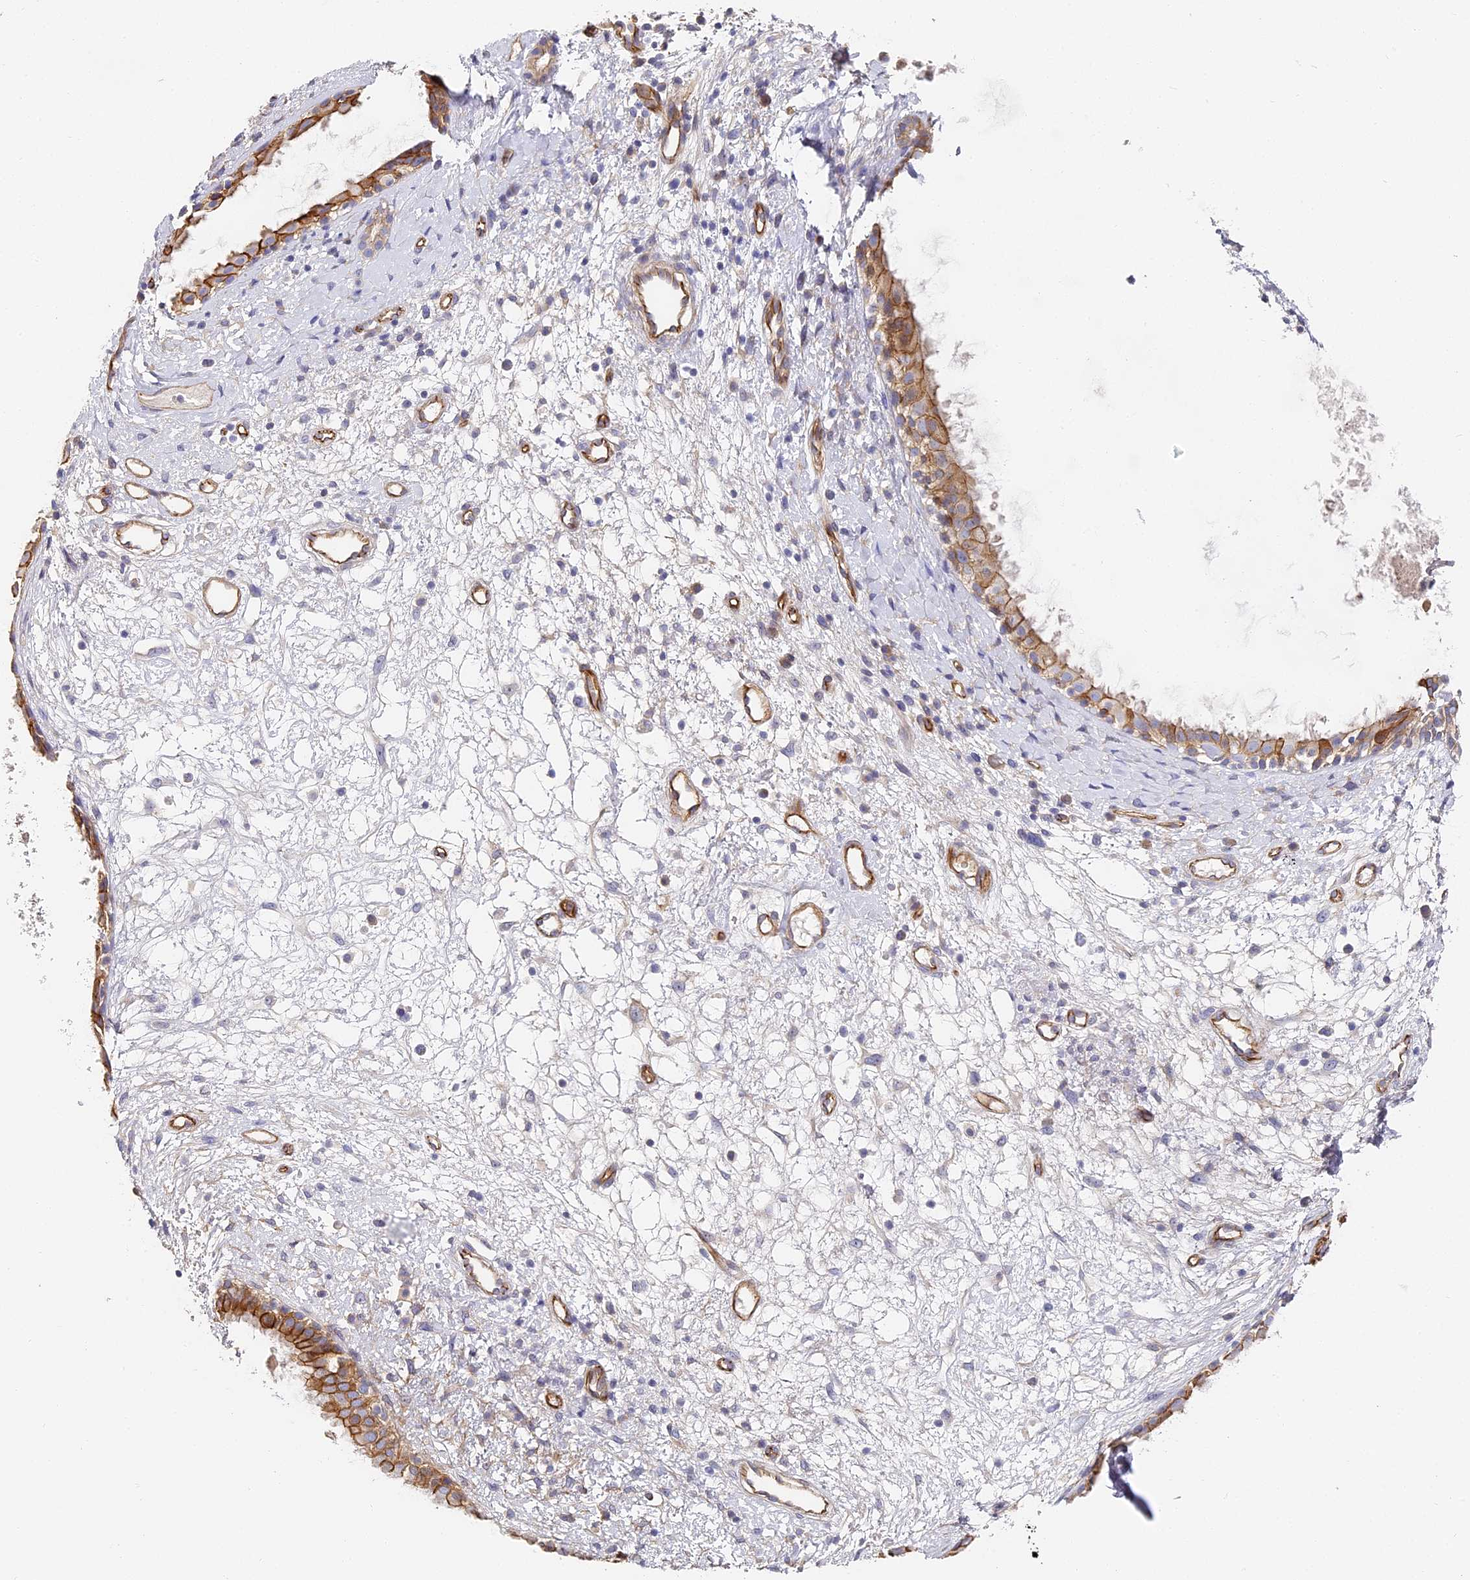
{"staining": {"intensity": "moderate", "quantity": ">75%", "location": "cytoplasmic/membranous"}, "tissue": "nasopharynx", "cell_type": "Respiratory epithelial cells", "image_type": "normal", "snomed": [{"axis": "morphology", "description": "Normal tissue, NOS"}, {"axis": "topography", "description": "Nasopharynx"}], "caption": "Immunohistochemistry (IHC) histopathology image of benign nasopharynx: human nasopharynx stained using immunohistochemistry shows medium levels of moderate protein expression localized specifically in the cytoplasmic/membranous of respiratory epithelial cells, appearing as a cytoplasmic/membranous brown color.", "gene": "CCDC30", "patient": {"sex": "male", "age": 22}}